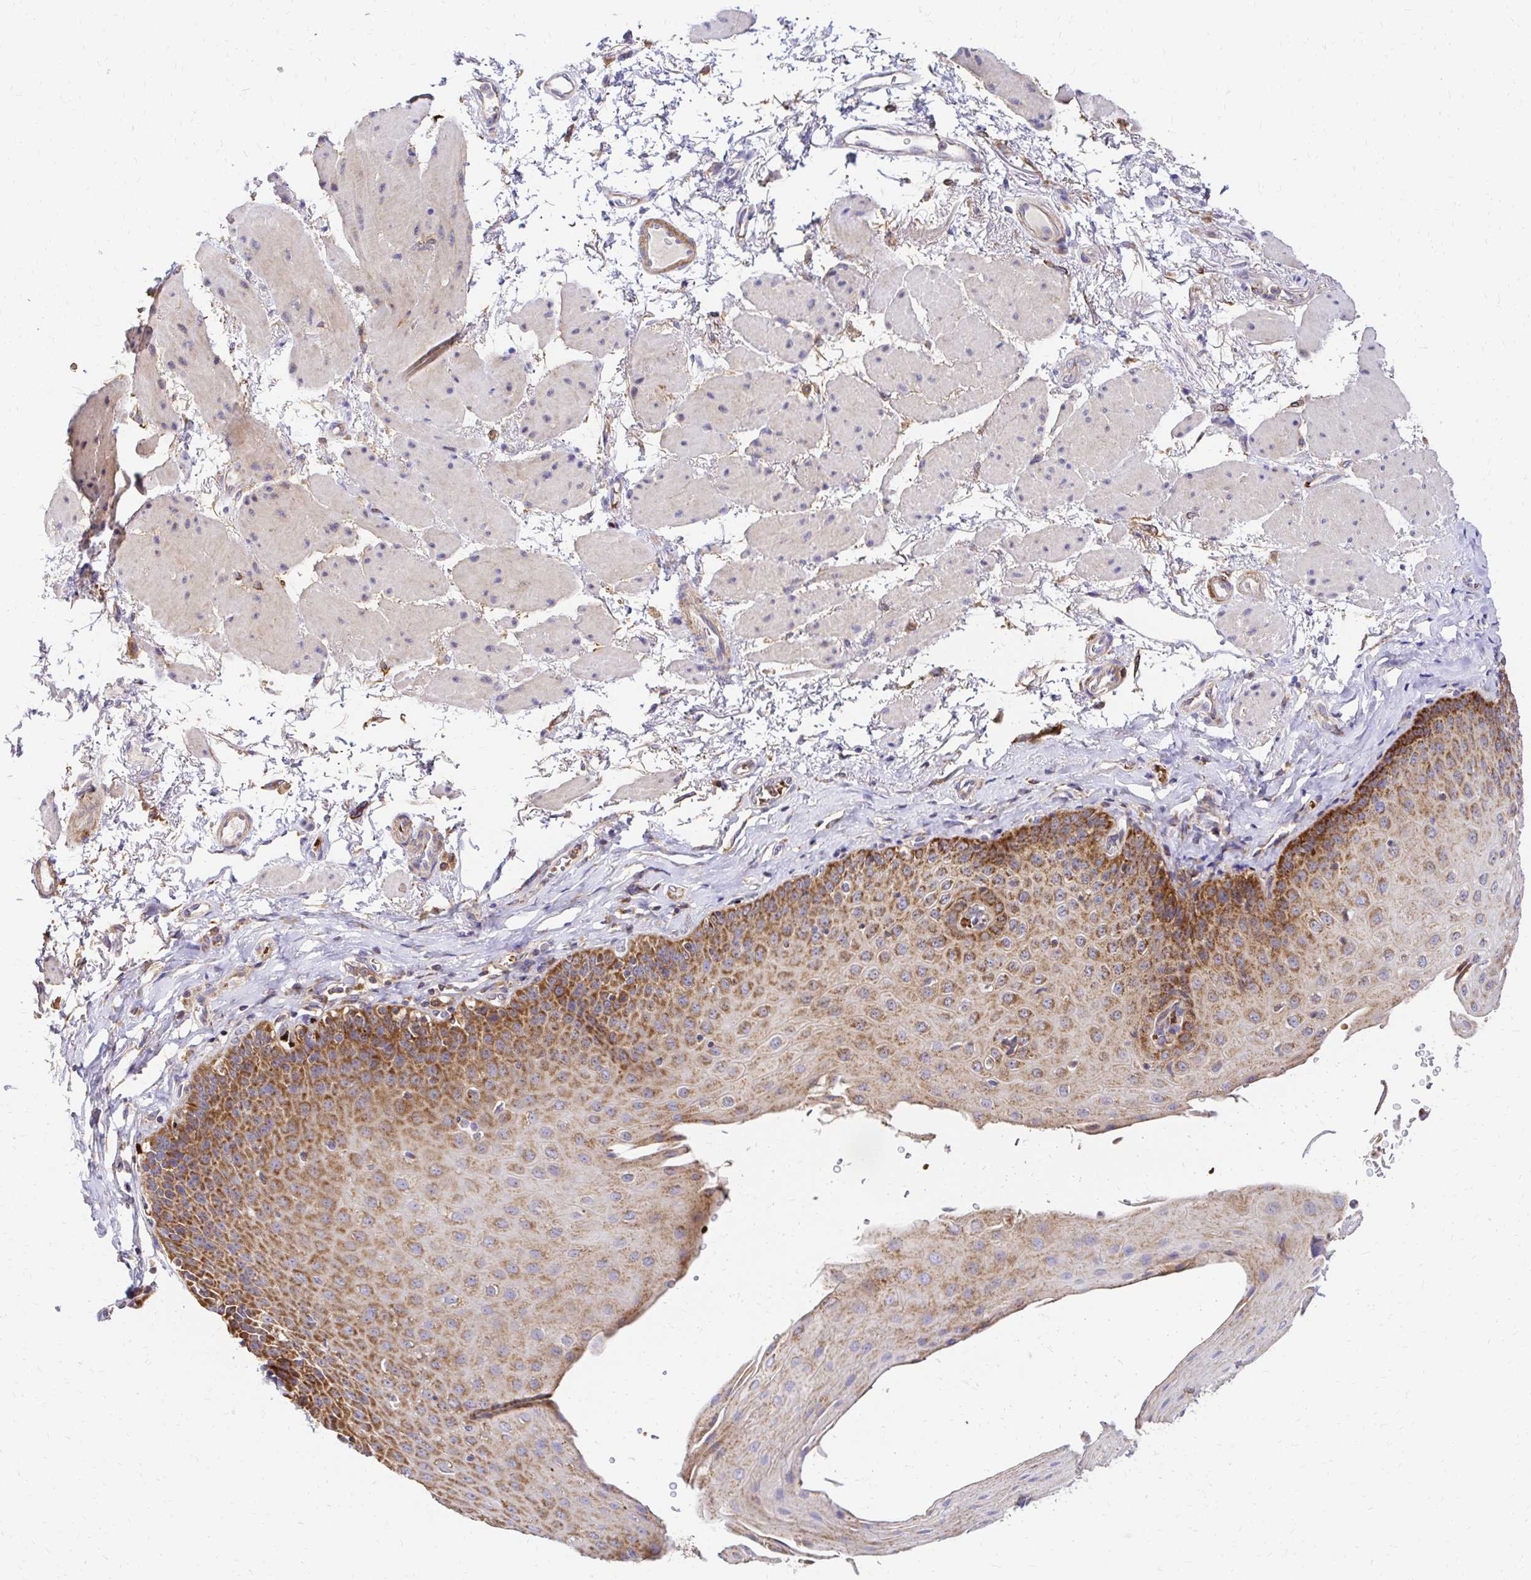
{"staining": {"intensity": "moderate", "quantity": "25%-75%", "location": "cytoplasmic/membranous"}, "tissue": "esophagus", "cell_type": "Squamous epithelial cells", "image_type": "normal", "snomed": [{"axis": "morphology", "description": "Normal tissue, NOS"}, {"axis": "topography", "description": "Esophagus"}], "caption": "The image displays staining of unremarkable esophagus, revealing moderate cytoplasmic/membranous protein expression (brown color) within squamous epithelial cells. The staining is performed using DAB brown chromogen to label protein expression. The nuclei are counter-stained blue using hematoxylin.", "gene": "MRPL13", "patient": {"sex": "female", "age": 81}}